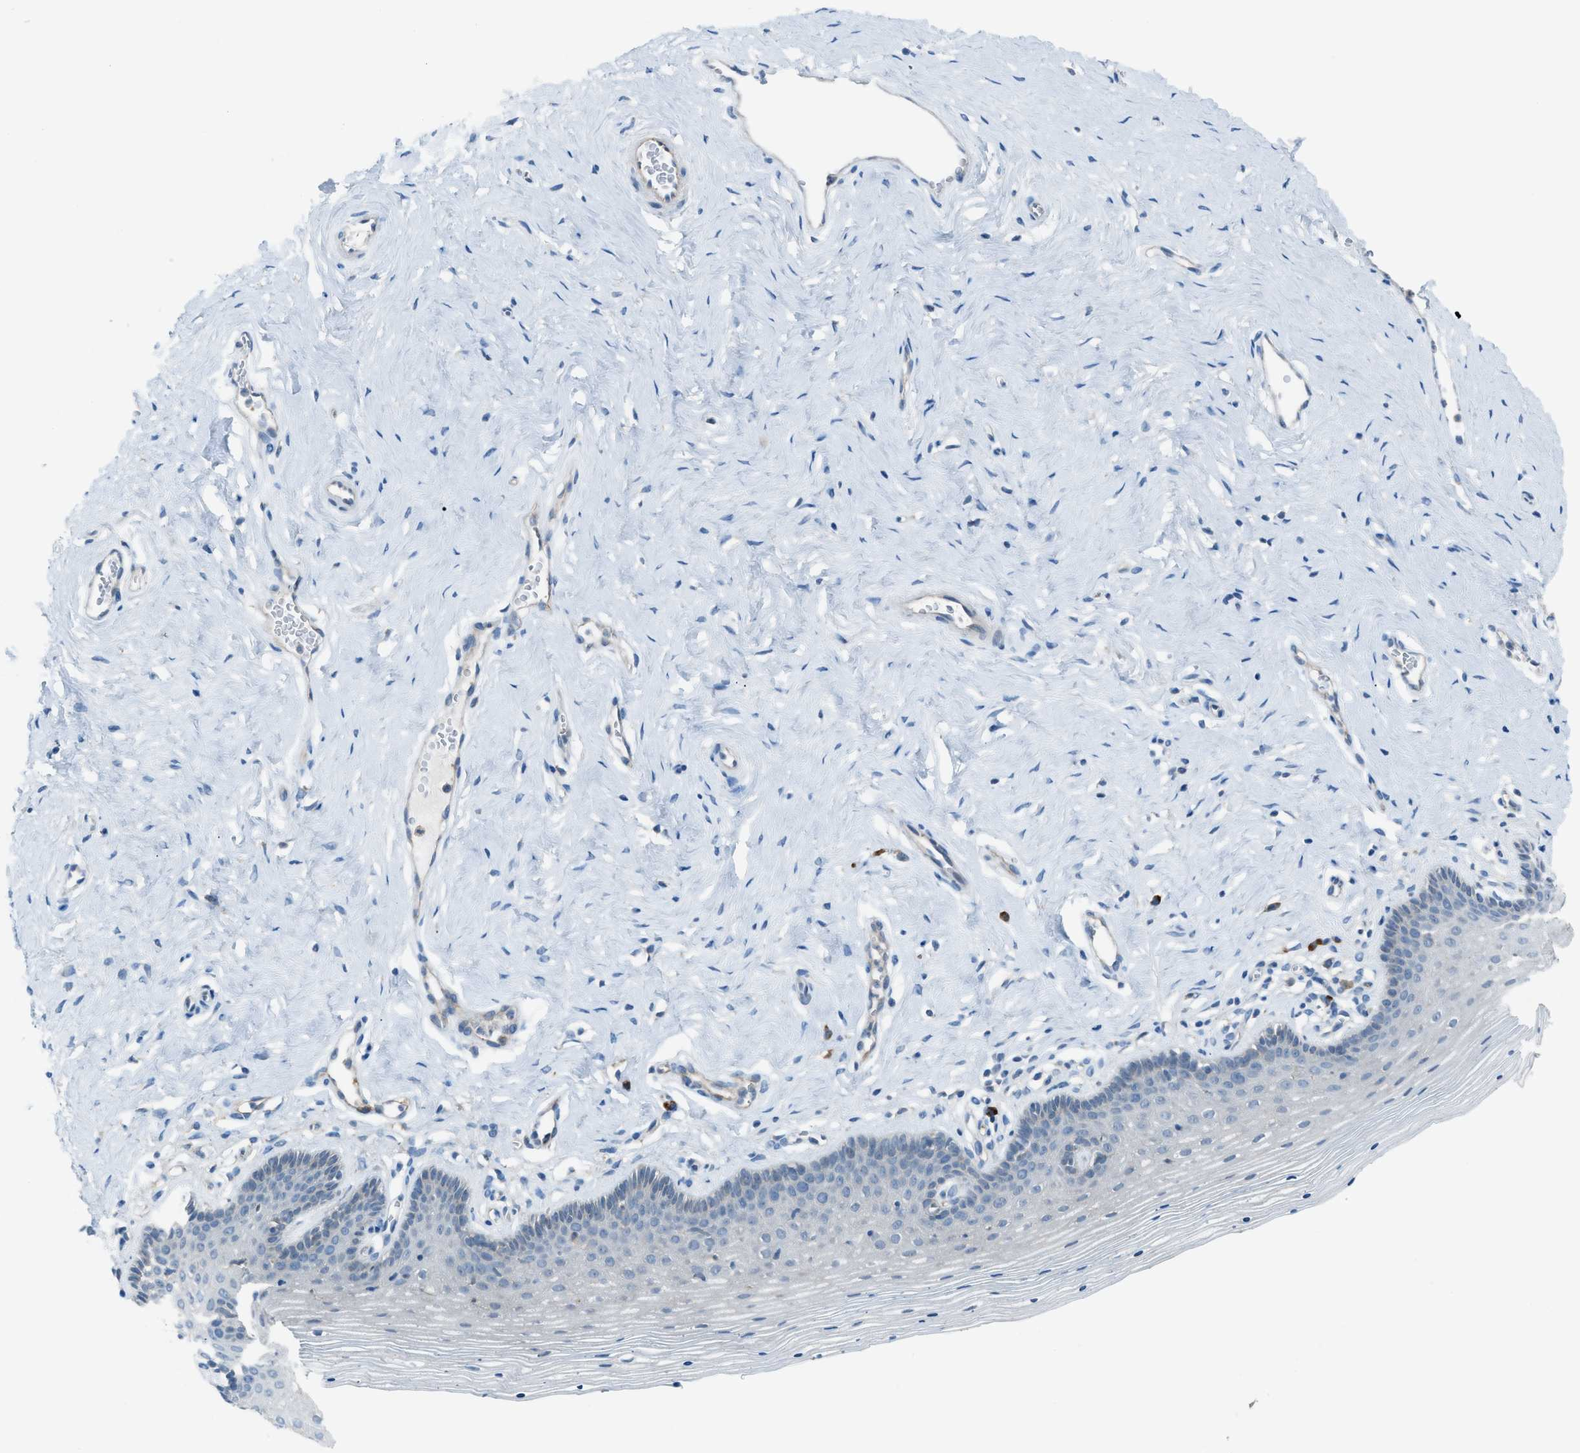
{"staining": {"intensity": "negative", "quantity": "none", "location": "none"}, "tissue": "vagina", "cell_type": "Squamous epithelial cells", "image_type": "normal", "snomed": [{"axis": "morphology", "description": "Normal tissue, NOS"}, {"axis": "topography", "description": "Vagina"}], "caption": "Immunohistochemical staining of benign vagina exhibits no significant positivity in squamous epithelial cells.", "gene": "HEG1", "patient": {"sex": "female", "age": 32}}